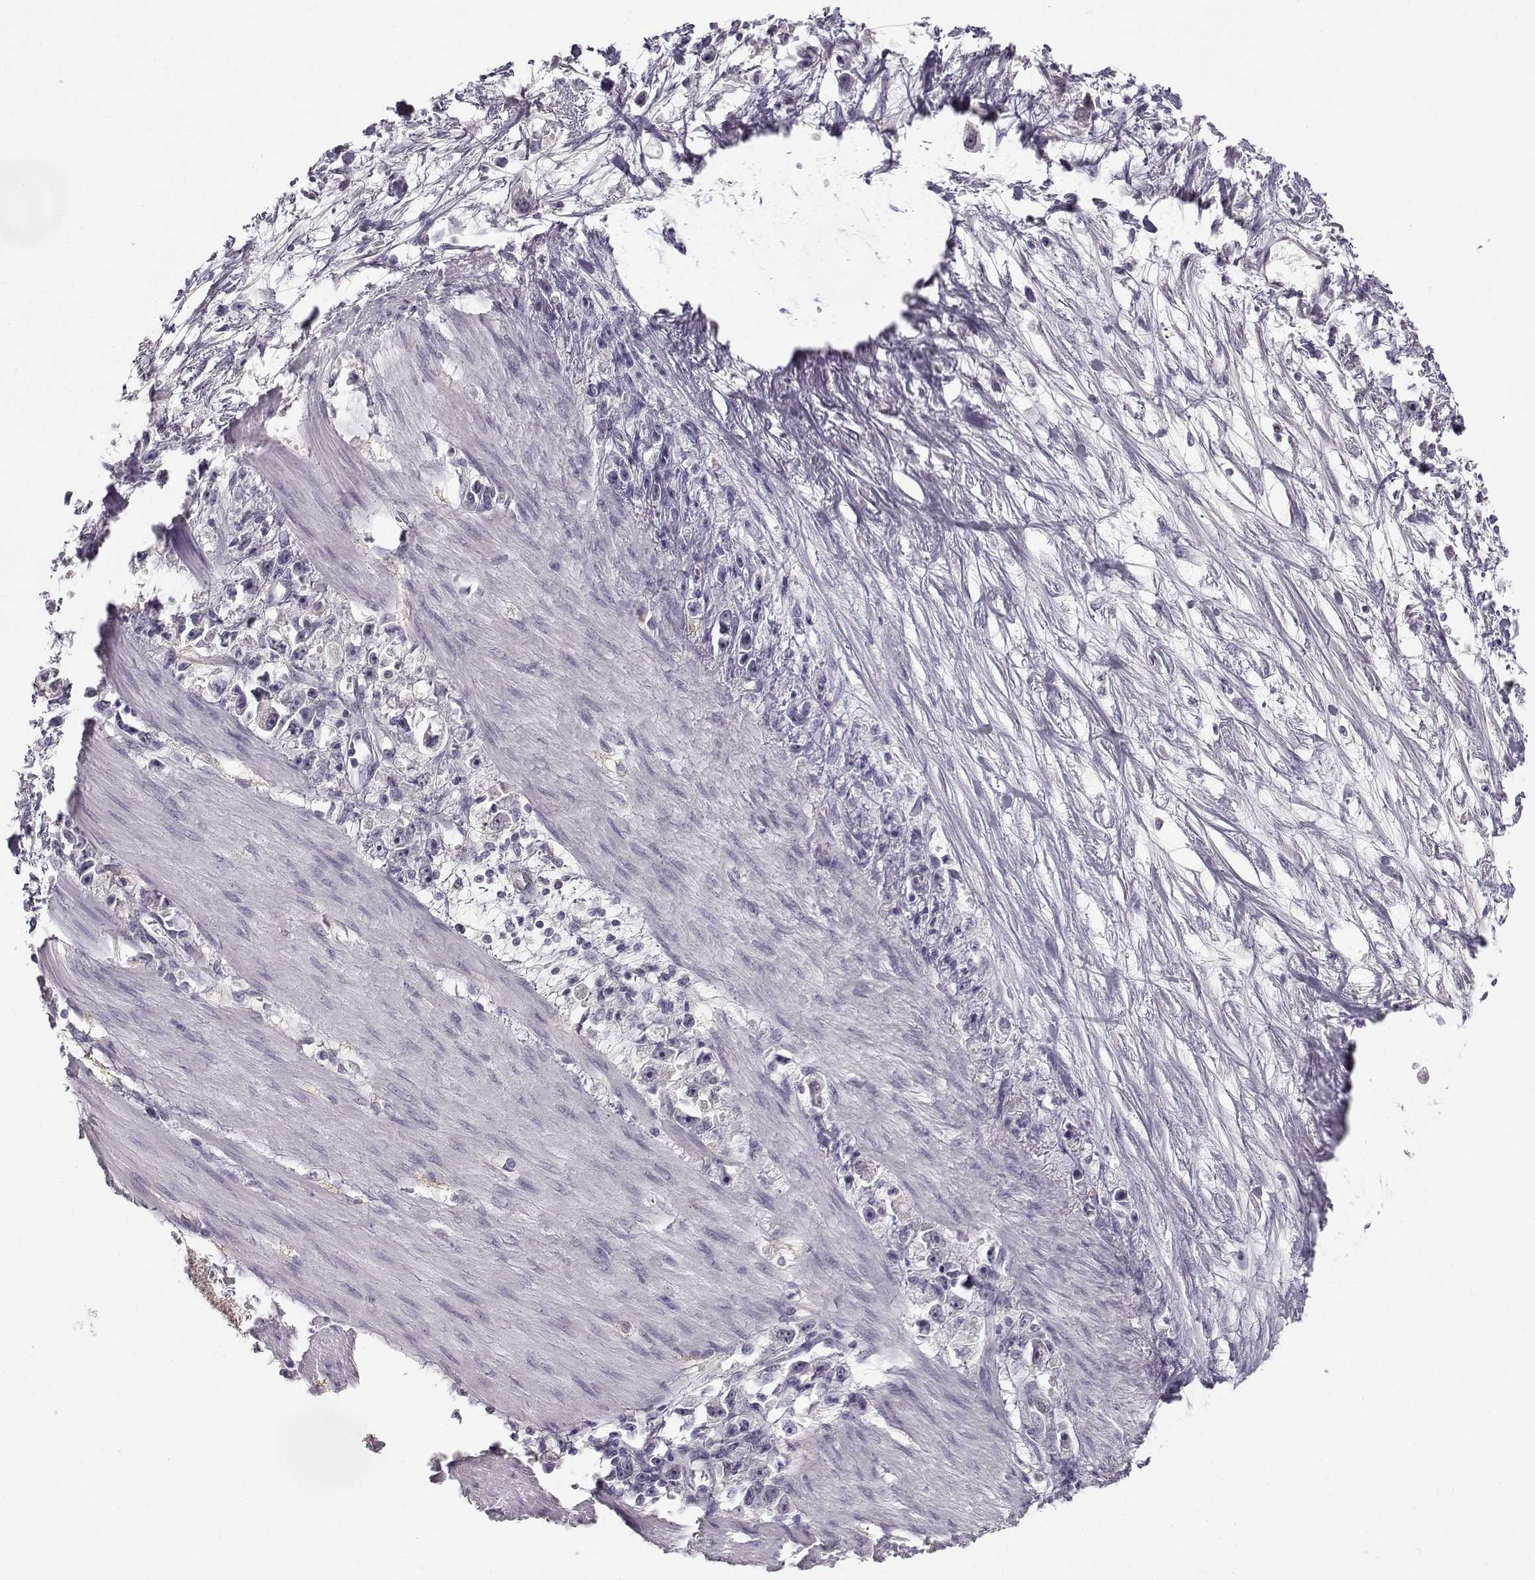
{"staining": {"intensity": "negative", "quantity": "none", "location": "none"}, "tissue": "stomach cancer", "cell_type": "Tumor cells", "image_type": "cancer", "snomed": [{"axis": "morphology", "description": "Adenocarcinoma, NOS"}, {"axis": "topography", "description": "Stomach"}], "caption": "A high-resolution micrograph shows IHC staining of stomach adenocarcinoma, which demonstrates no significant expression in tumor cells.", "gene": "TMEM145", "patient": {"sex": "female", "age": 59}}